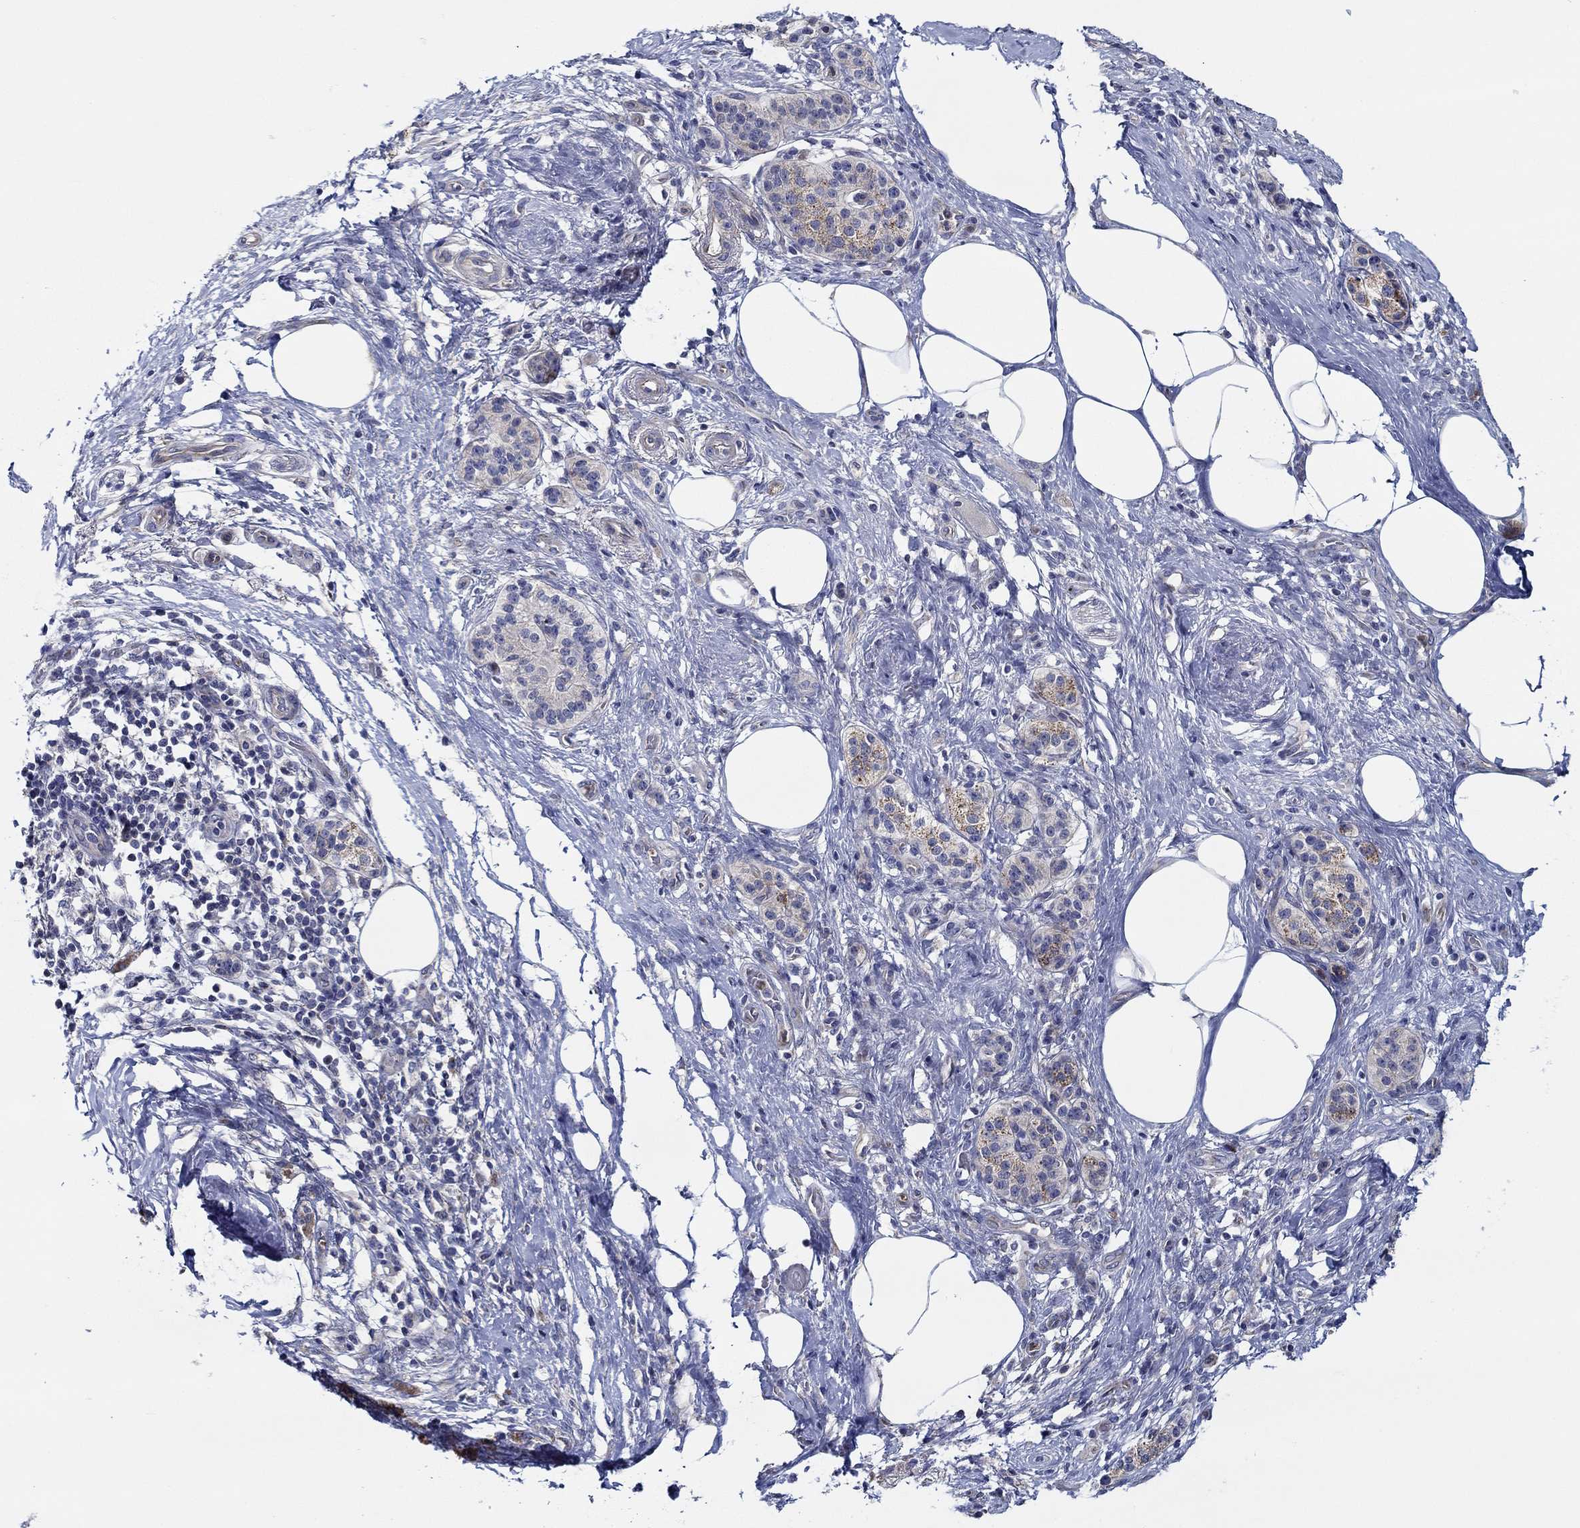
{"staining": {"intensity": "moderate", "quantity": "<25%", "location": "cytoplasmic/membranous"}, "tissue": "pancreatic cancer", "cell_type": "Tumor cells", "image_type": "cancer", "snomed": [{"axis": "morphology", "description": "Adenocarcinoma, NOS"}, {"axis": "topography", "description": "Pancreas"}], "caption": "Immunohistochemistry (IHC) of human pancreatic adenocarcinoma displays low levels of moderate cytoplasmic/membranous positivity in about <25% of tumor cells.", "gene": "CFAP61", "patient": {"sex": "female", "age": 72}}